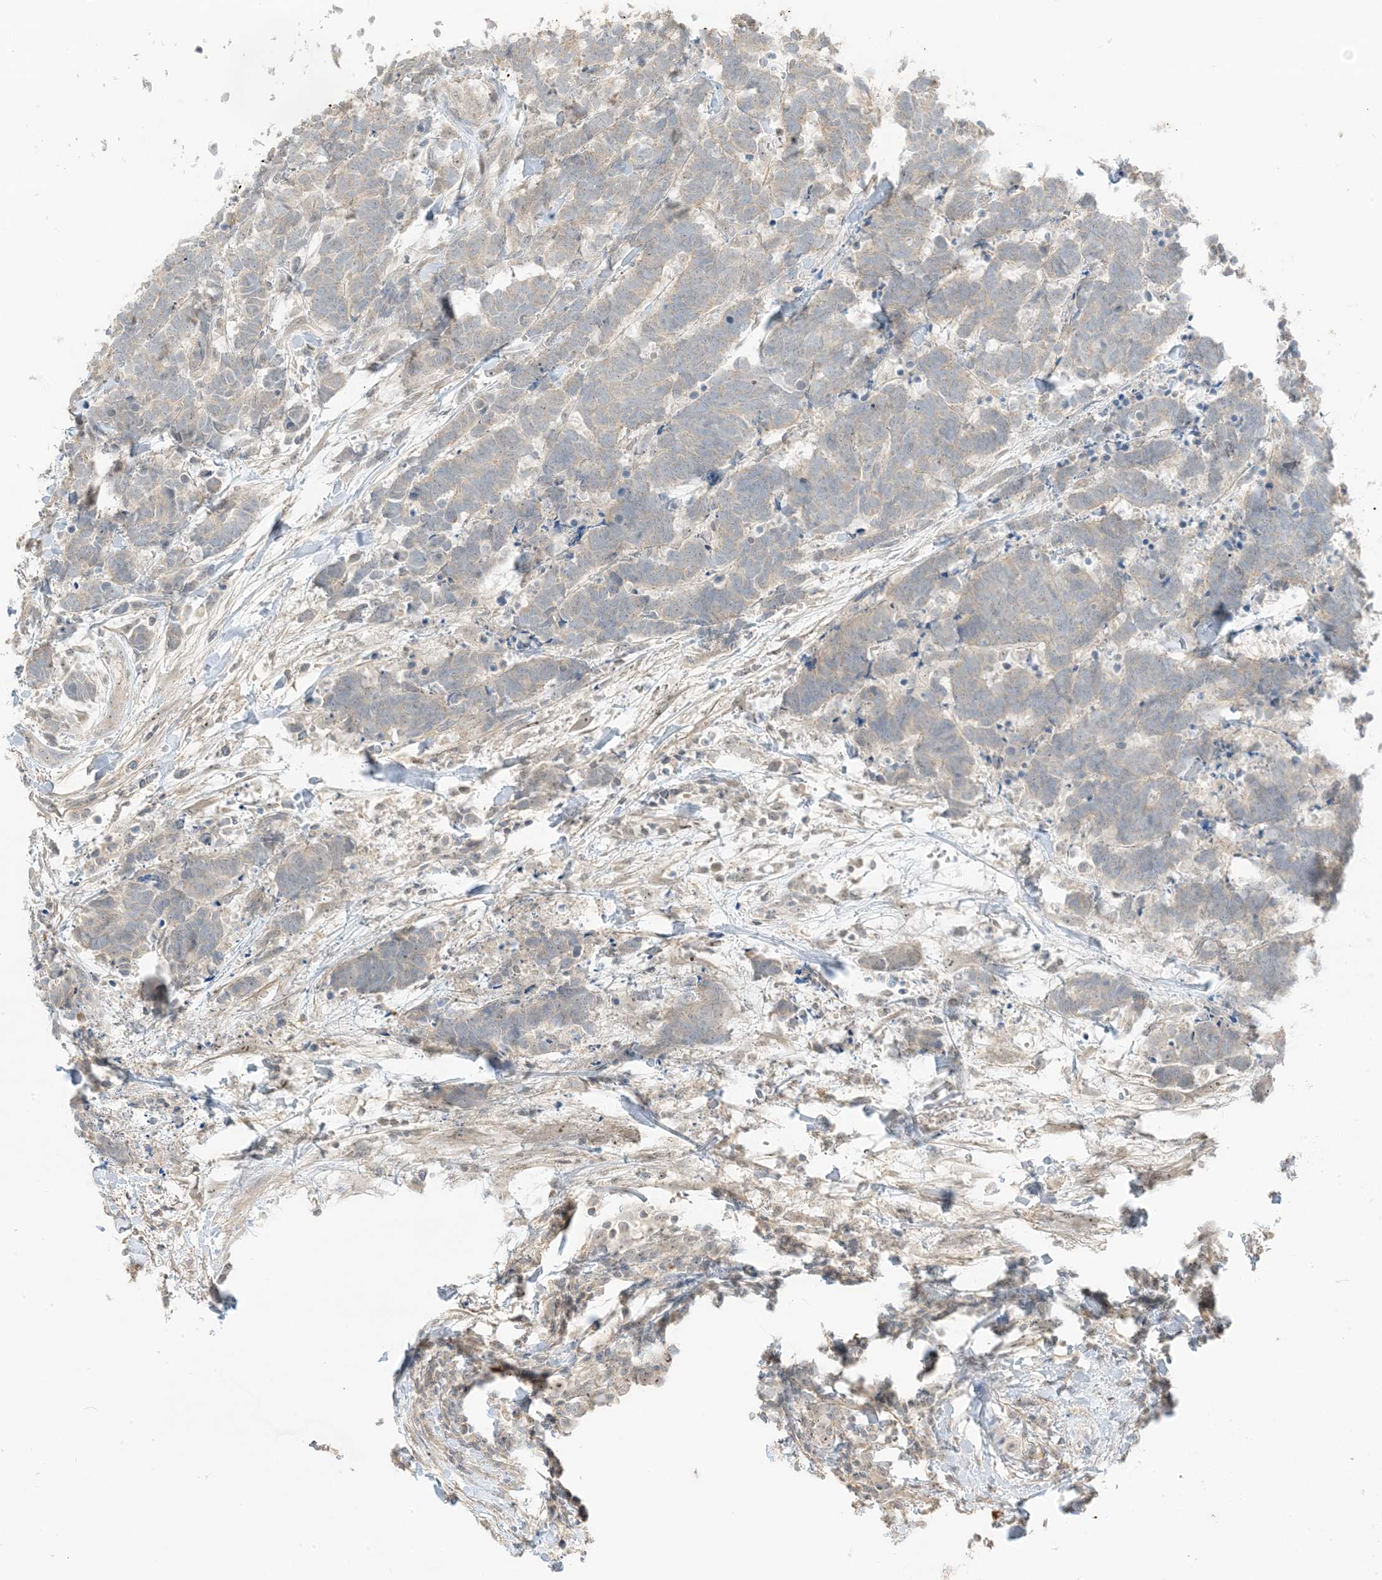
{"staining": {"intensity": "weak", "quantity": "<25%", "location": "cytoplasmic/membranous"}, "tissue": "carcinoid", "cell_type": "Tumor cells", "image_type": "cancer", "snomed": [{"axis": "morphology", "description": "Carcinoma, NOS"}, {"axis": "morphology", "description": "Carcinoid, malignant, NOS"}, {"axis": "topography", "description": "Urinary bladder"}], "caption": "Immunohistochemistry histopathology image of carcinoid stained for a protein (brown), which reveals no staining in tumor cells.", "gene": "ETAA1", "patient": {"sex": "male", "age": 57}}